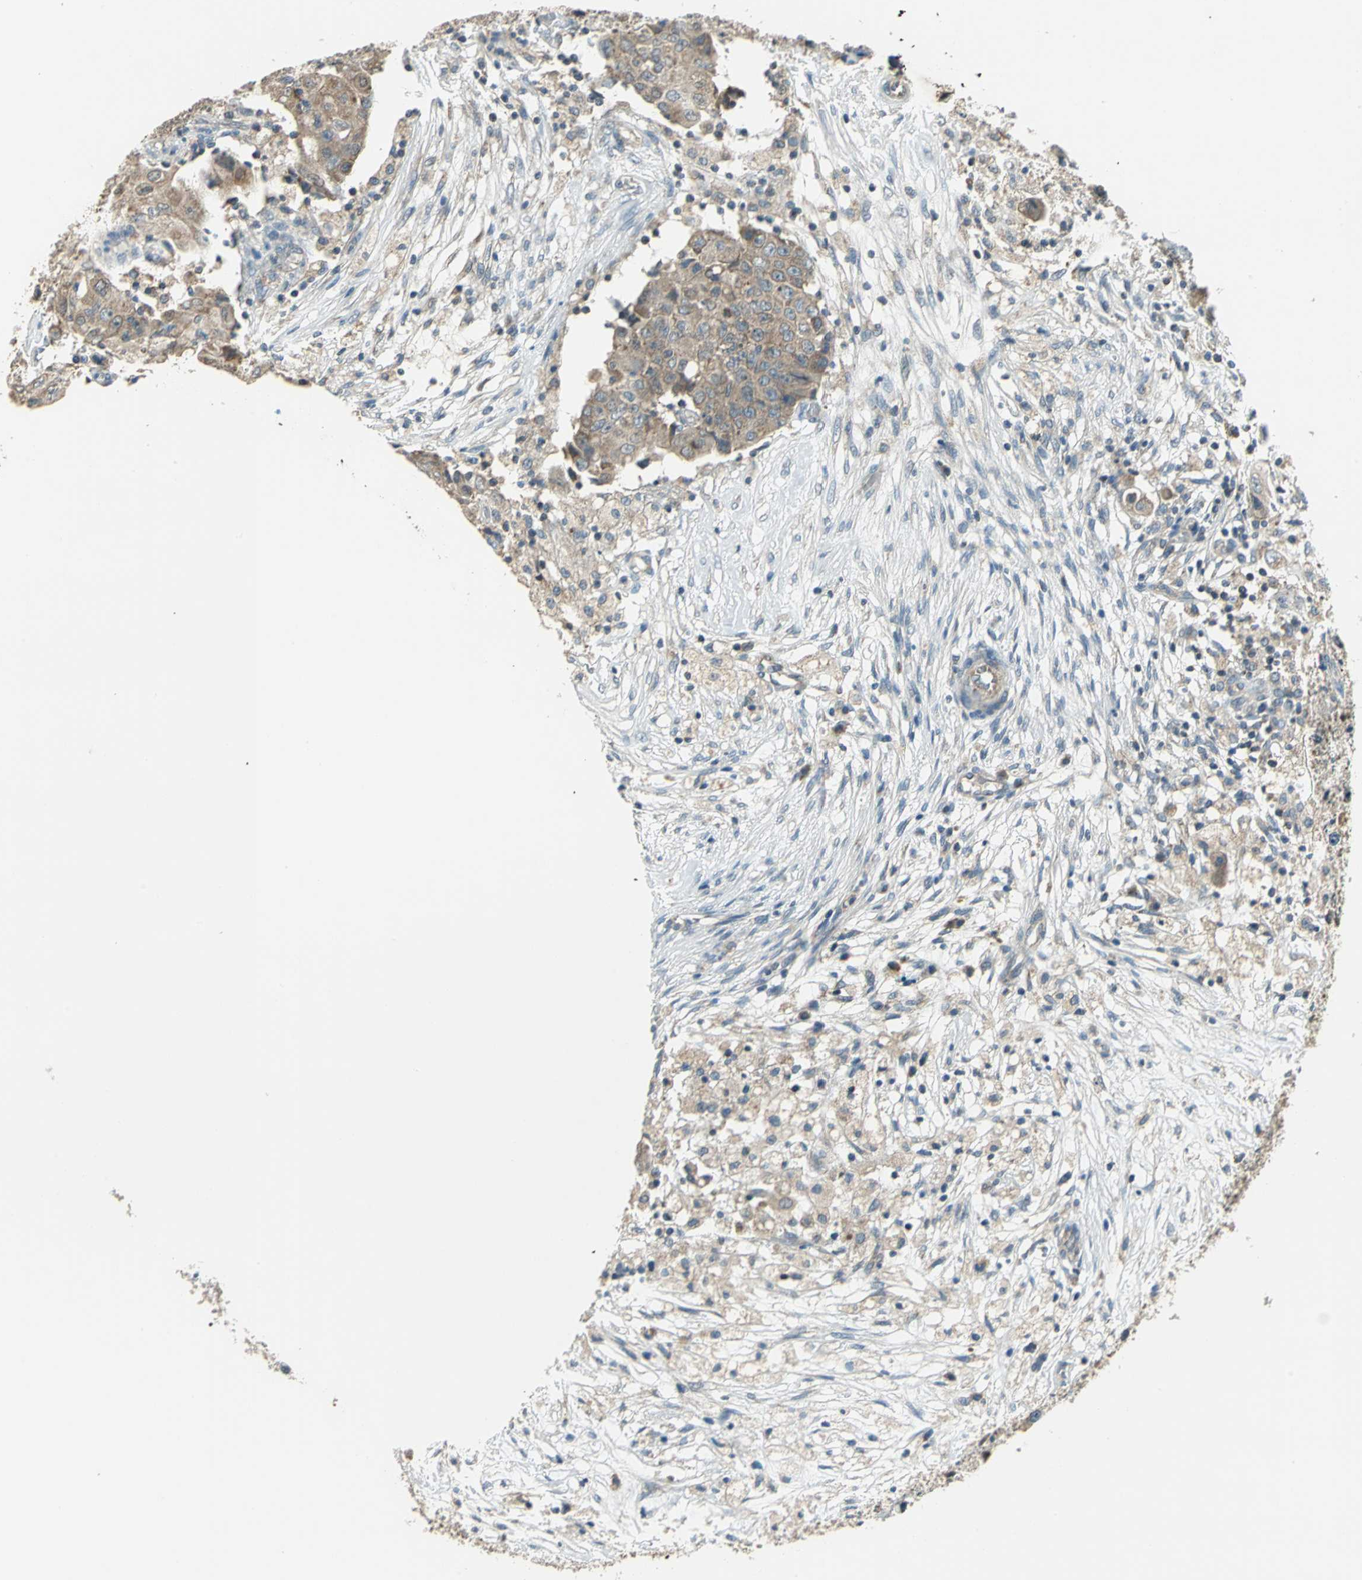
{"staining": {"intensity": "moderate", "quantity": ">75%", "location": "cytoplasmic/membranous"}, "tissue": "ovarian cancer", "cell_type": "Tumor cells", "image_type": "cancer", "snomed": [{"axis": "morphology", "description": "Carcinoma, endometroid"}, {"axis": "topography", "description": "Ovary"}], "caption": "A medium amount of moderate cytoplasmic/membranous expression is appreciated in about >75% of tumor cells in ovarian cancer tissue. The staining was performed using DAB (3,3'-diaminobenzidine) to visualize the protein expression in brown, while the nuclei were stained in blue with hematoxylin (Magnification: 20x).", "gene": "TRAK1", "patient": {"sex": "female", "age": 42}}